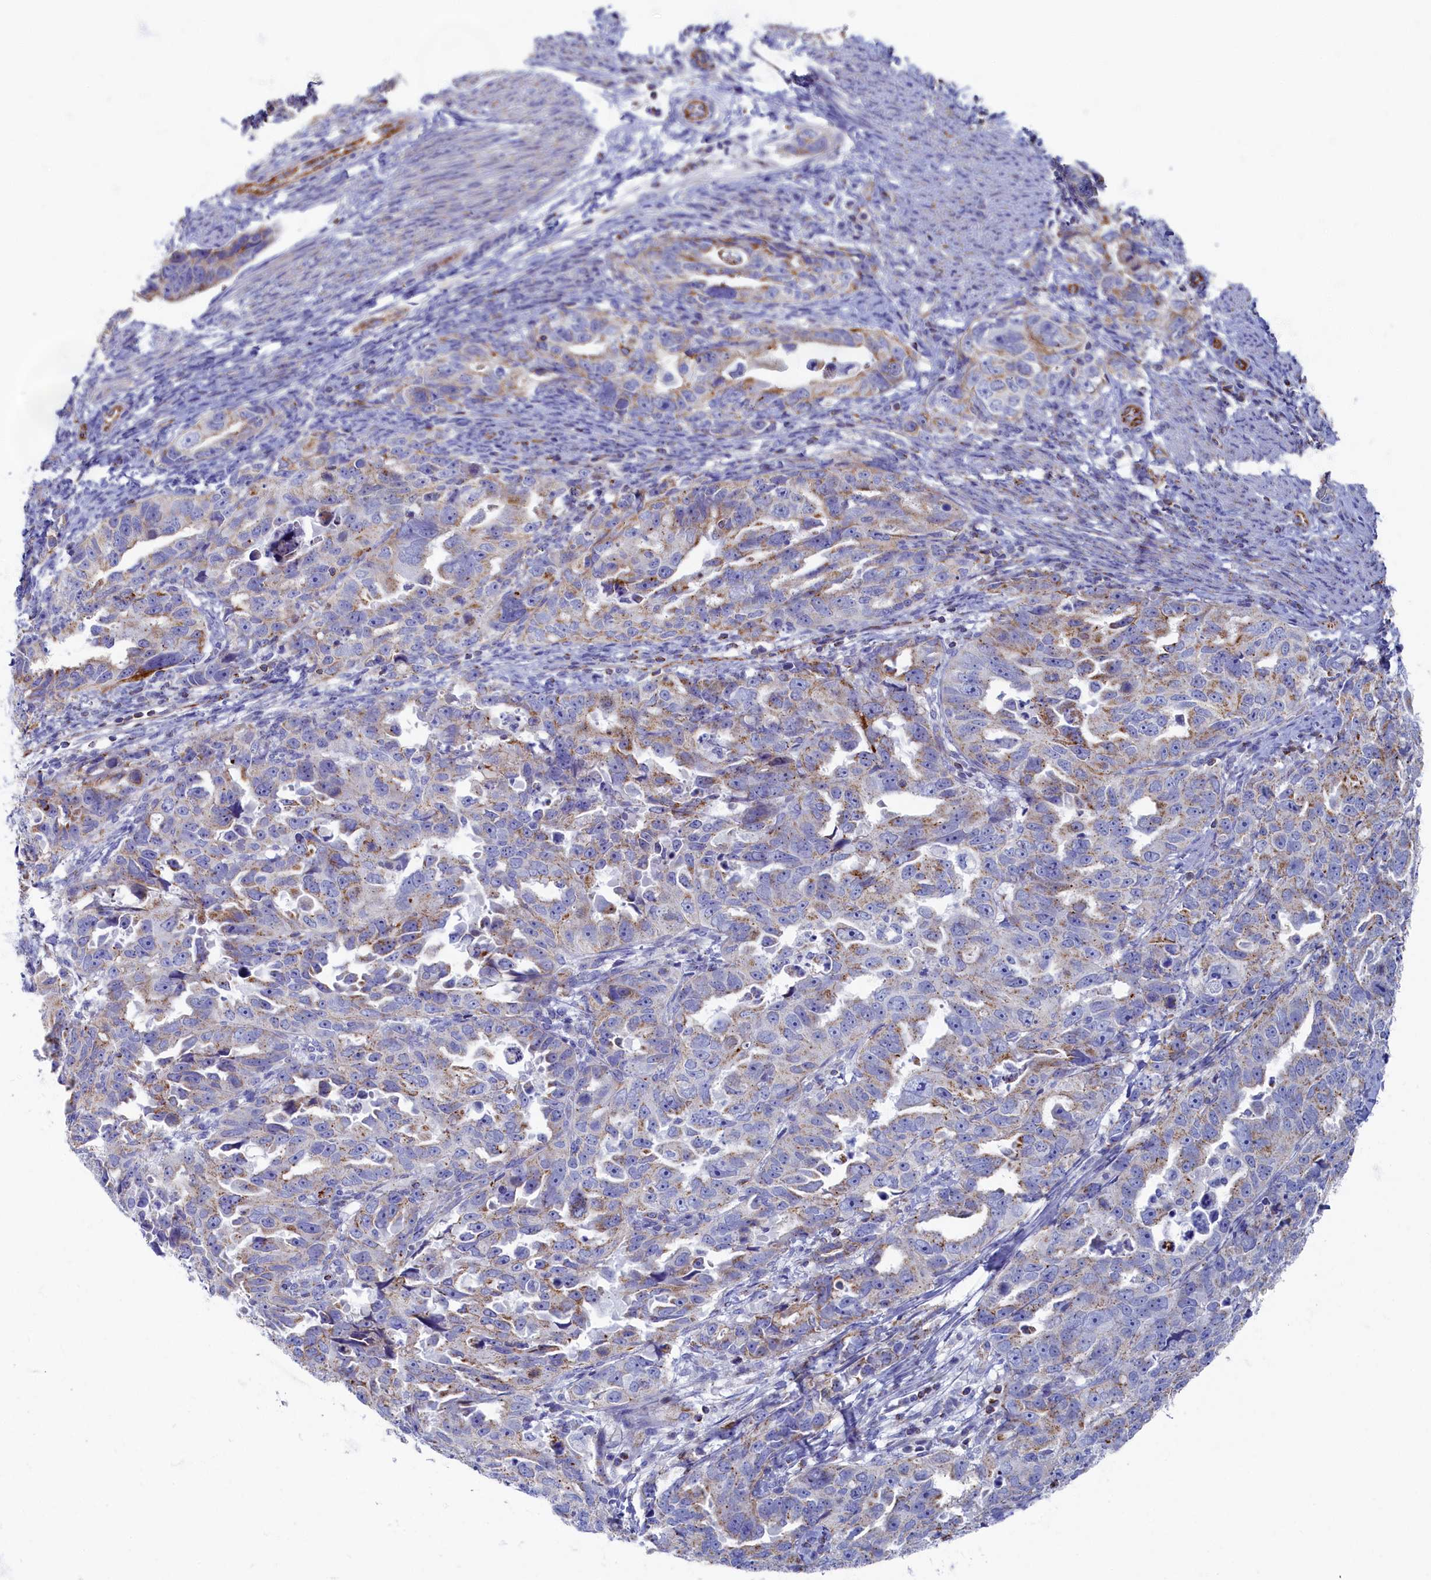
{"staining": {"intensity": "moderate", "quantity": "<25%", "location": "cytoplasmic/membranous"}, "tissue": "endometrial cancer", "cell_type": "Tumor cells", "image_type": "cancer", "snomed": [{"axis": "morphology", "description": "Adenocarcinoma, NOS"}, {"axis": "topography", "description": "Endometrium"}], "caption": "Endometrial cancer stained with IHC reveals moderate cytoplasmic/membranous expression in about <25% of tumor cells. (Brightfield microscopy of DAB IHC at high magnification).", "gene": "OCIAD2", "patient": {"sex": "female", "age": 65}}